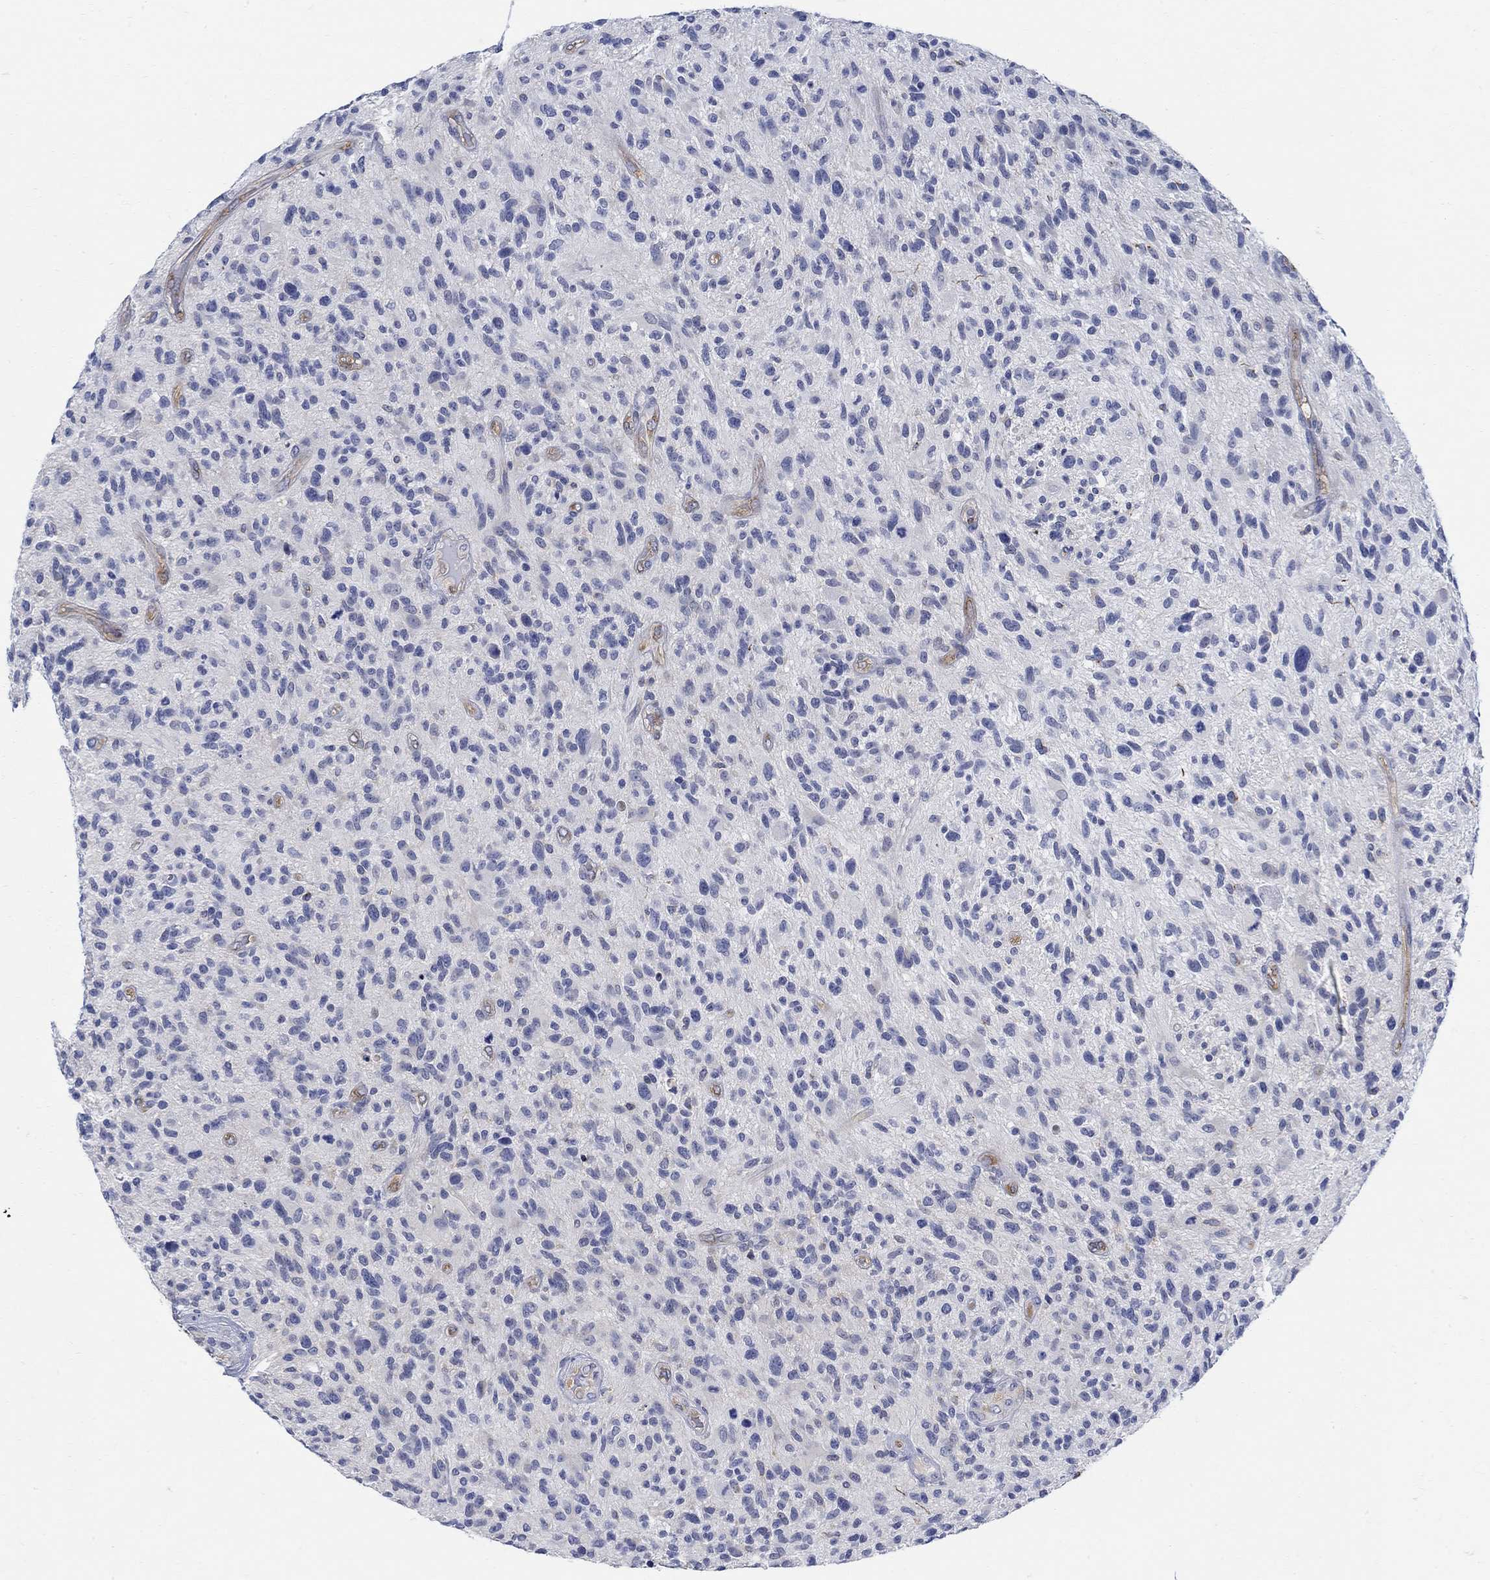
{"staining": {"intensity": "negative", "quantity": "none", "location": "none"}, "tissue": "glioma", "cell_type": "Tumor cells", "image_type": "cancer", "snomed": [{"axis": "morphology", "description": "Glioma, malignant, High grade"}, {"axis": "topography", "description": "Brain"}], "caption": "Immunohistochemistry of human malignant high-grade glioma reveals no positivity in tumor cells.", "gene": "PHF21B", "patient": {"sex": "male", "age": 47}}